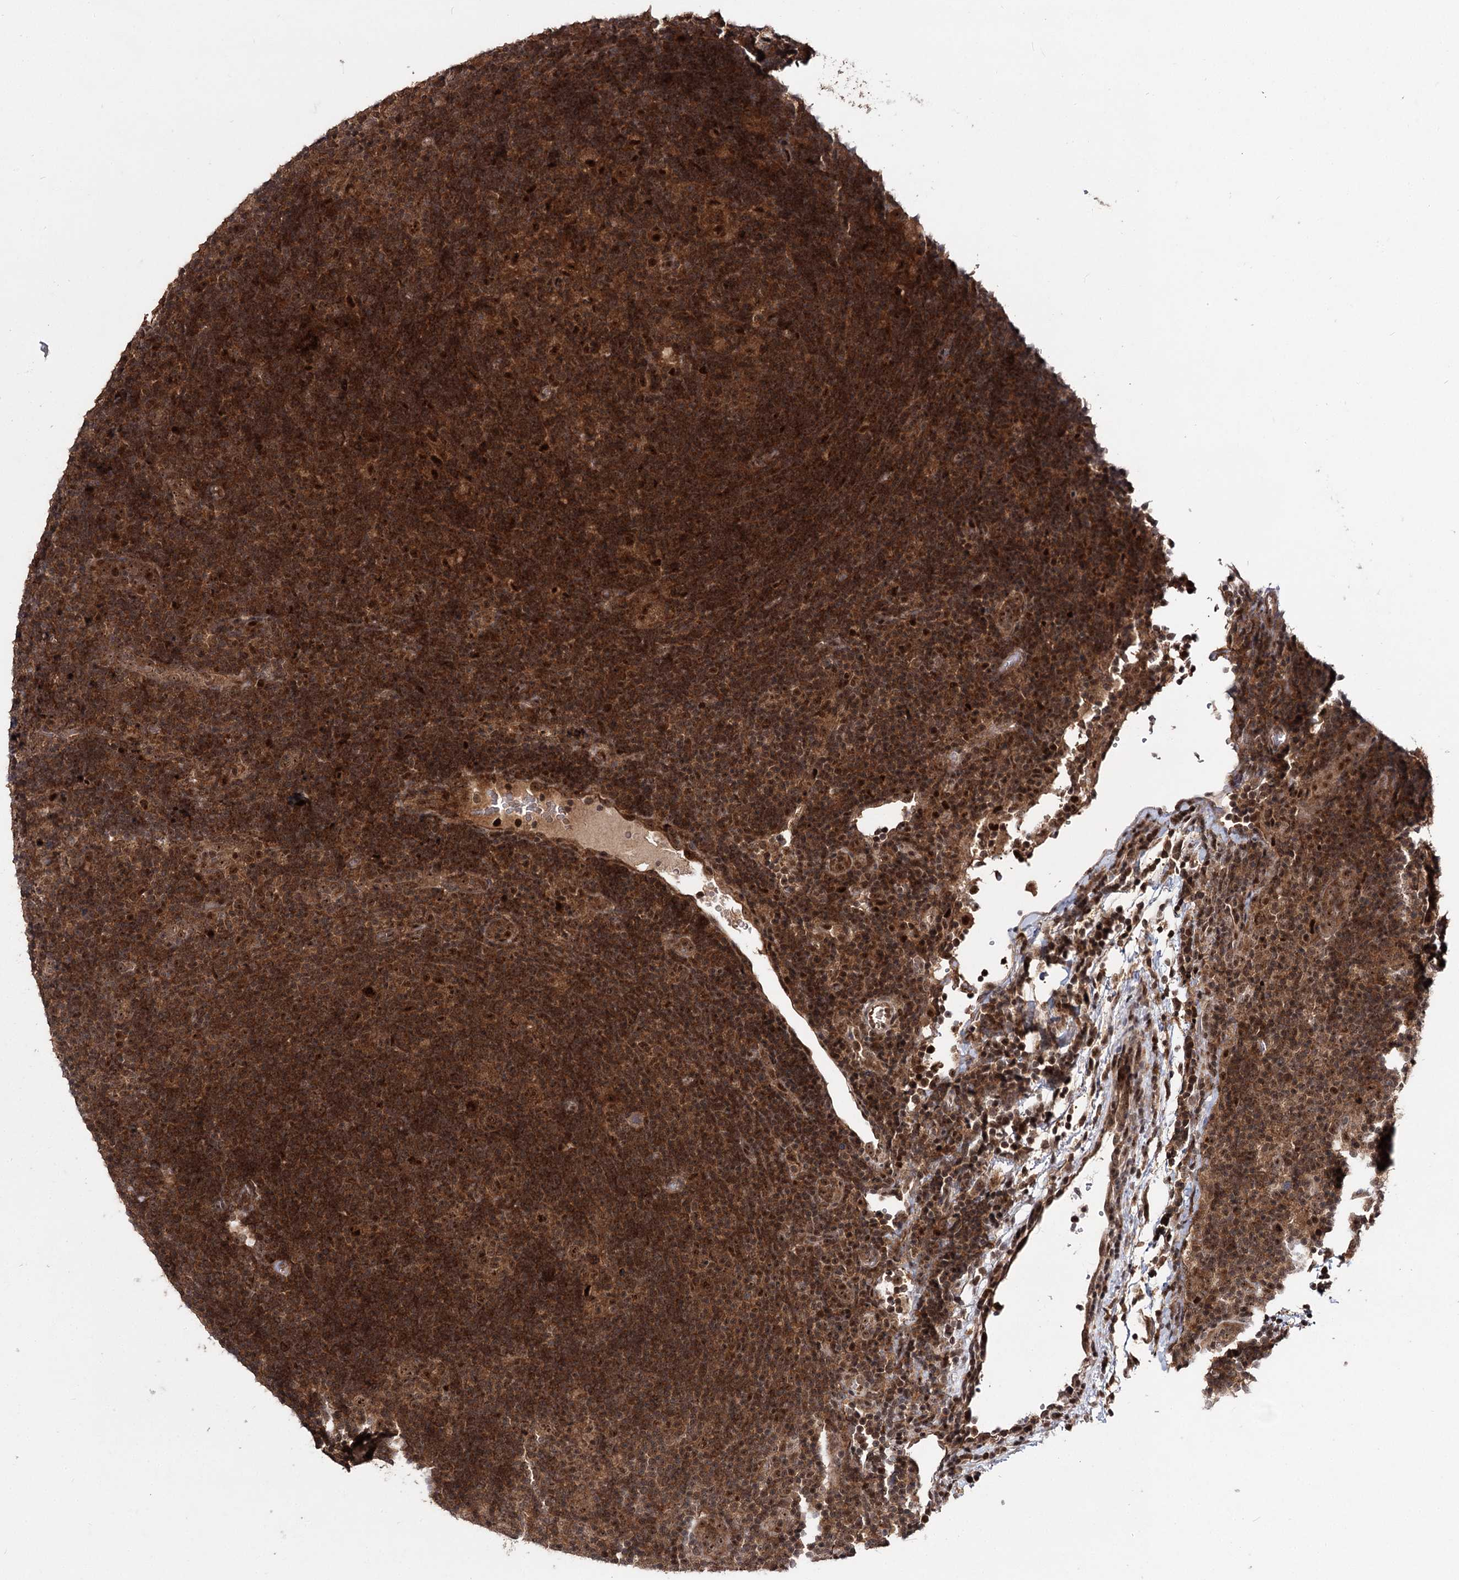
{"staining": {"intensity": "moderate", "quantity": ">75%", "location": "cytoplasmic/membranous,nuclear"}, "tissue": "lymphoma", "cell_type": "Tumor cells", "image_type": "cancer", "snomed": [{"axis": "morphology", "description": "Hodgkin's disease, NOS"}, {"axis": "topography", "description": "Lymph node"}], "caption": "A brown stain labels moderate cytoplasmic/membranous and nuclear expression of a protein in Hodgkin's disease tumor cells.", "gene": "MKNK2", "patient": {"sex": "female", "age": 57}}